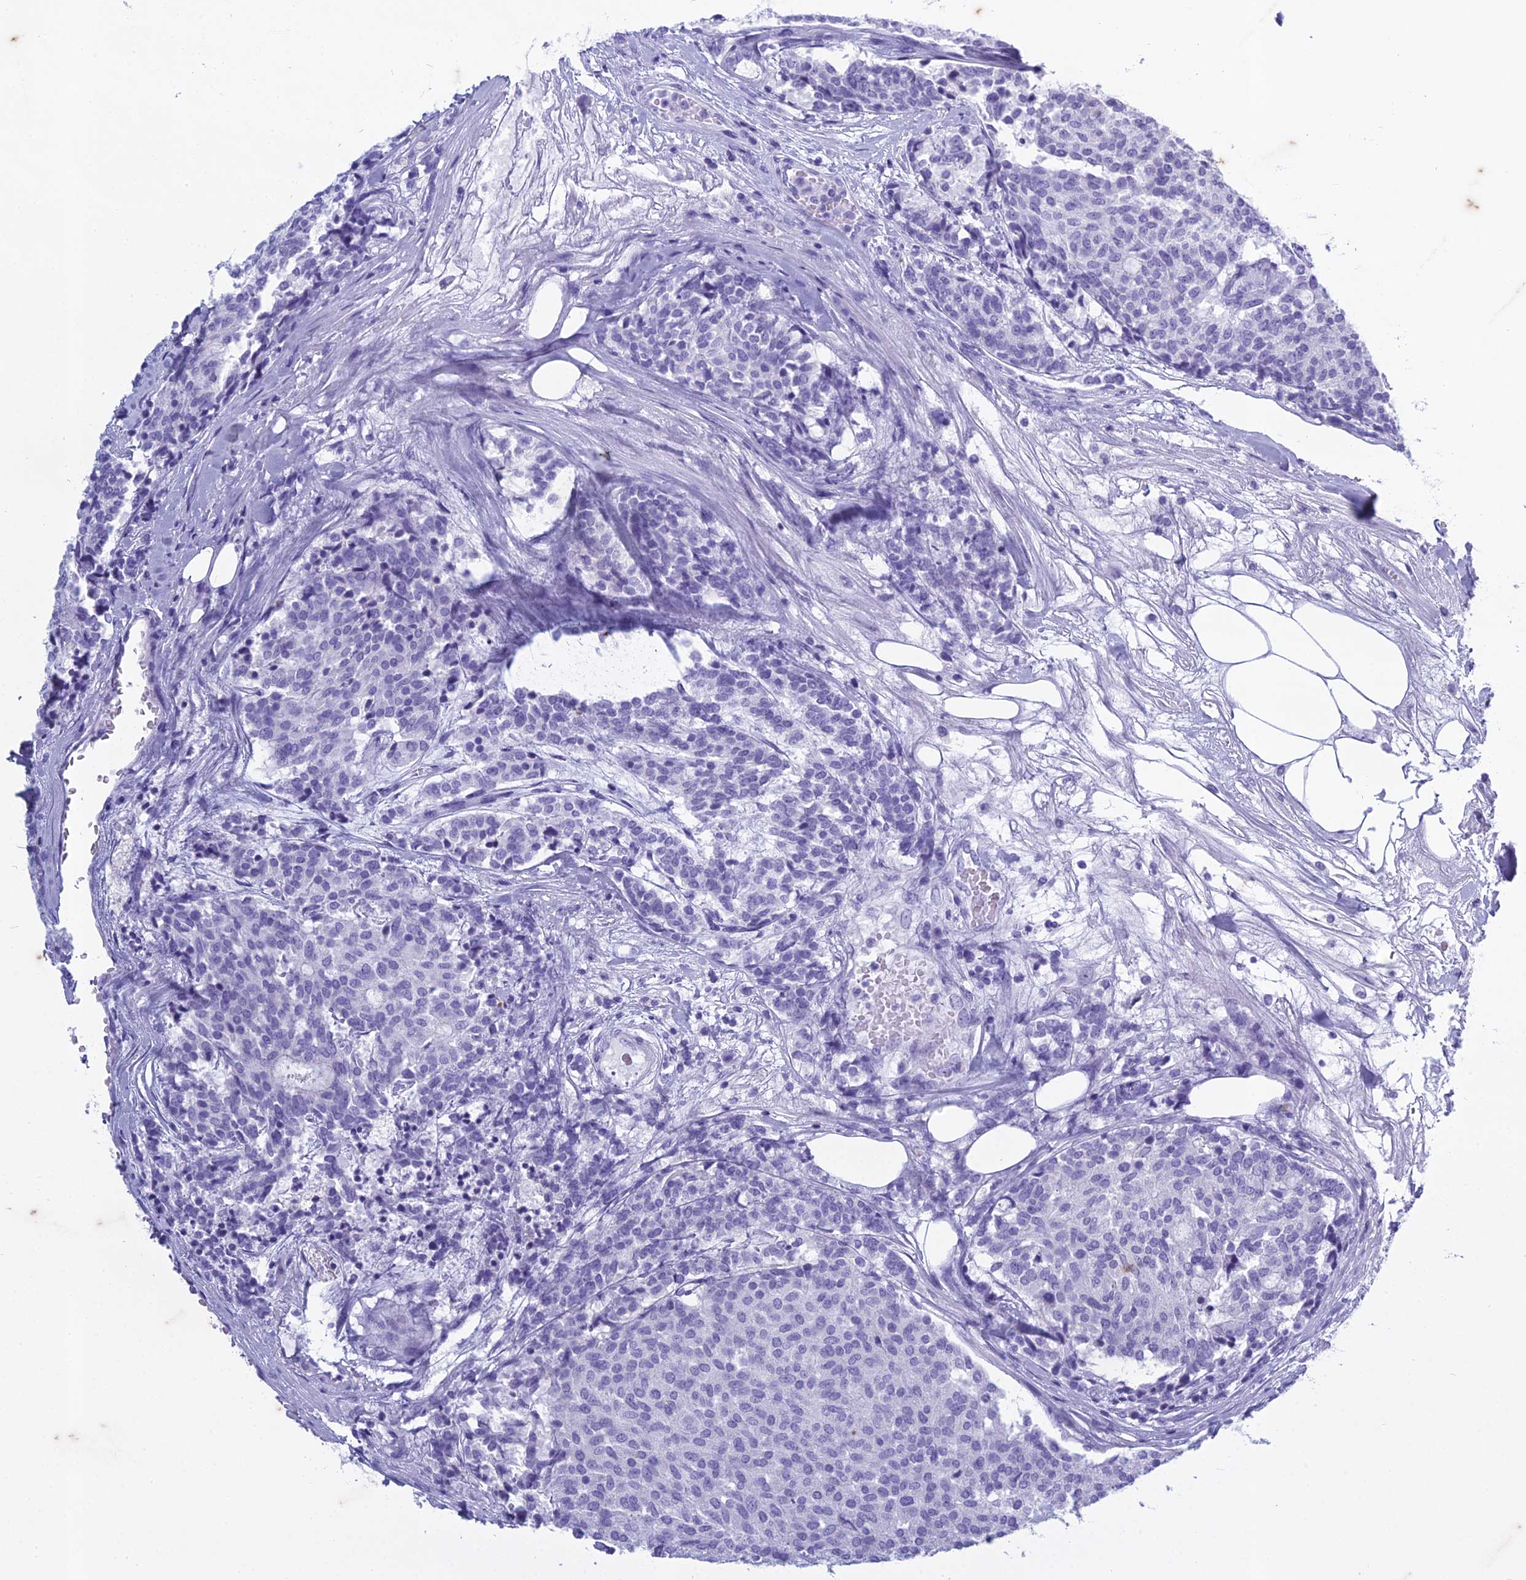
{"staining": {"intensity": "negative", "quantity": "none", "location": "none"}, "tissue": "carcinoid", "cell_type": "Tumor cells", "image_type": "cancer", "snomed": [{"axis": "morphology", "description": "Carcinoid, malignant, NOS"}, {"axis": "topography", "description": "Pancreas"}], "caption": "Photomicrograph shows no significant protein staining in tumor cells of malignant carcinoid.", "gene": "HMGB4", "patient": {"sex": "female", "age": 54}}